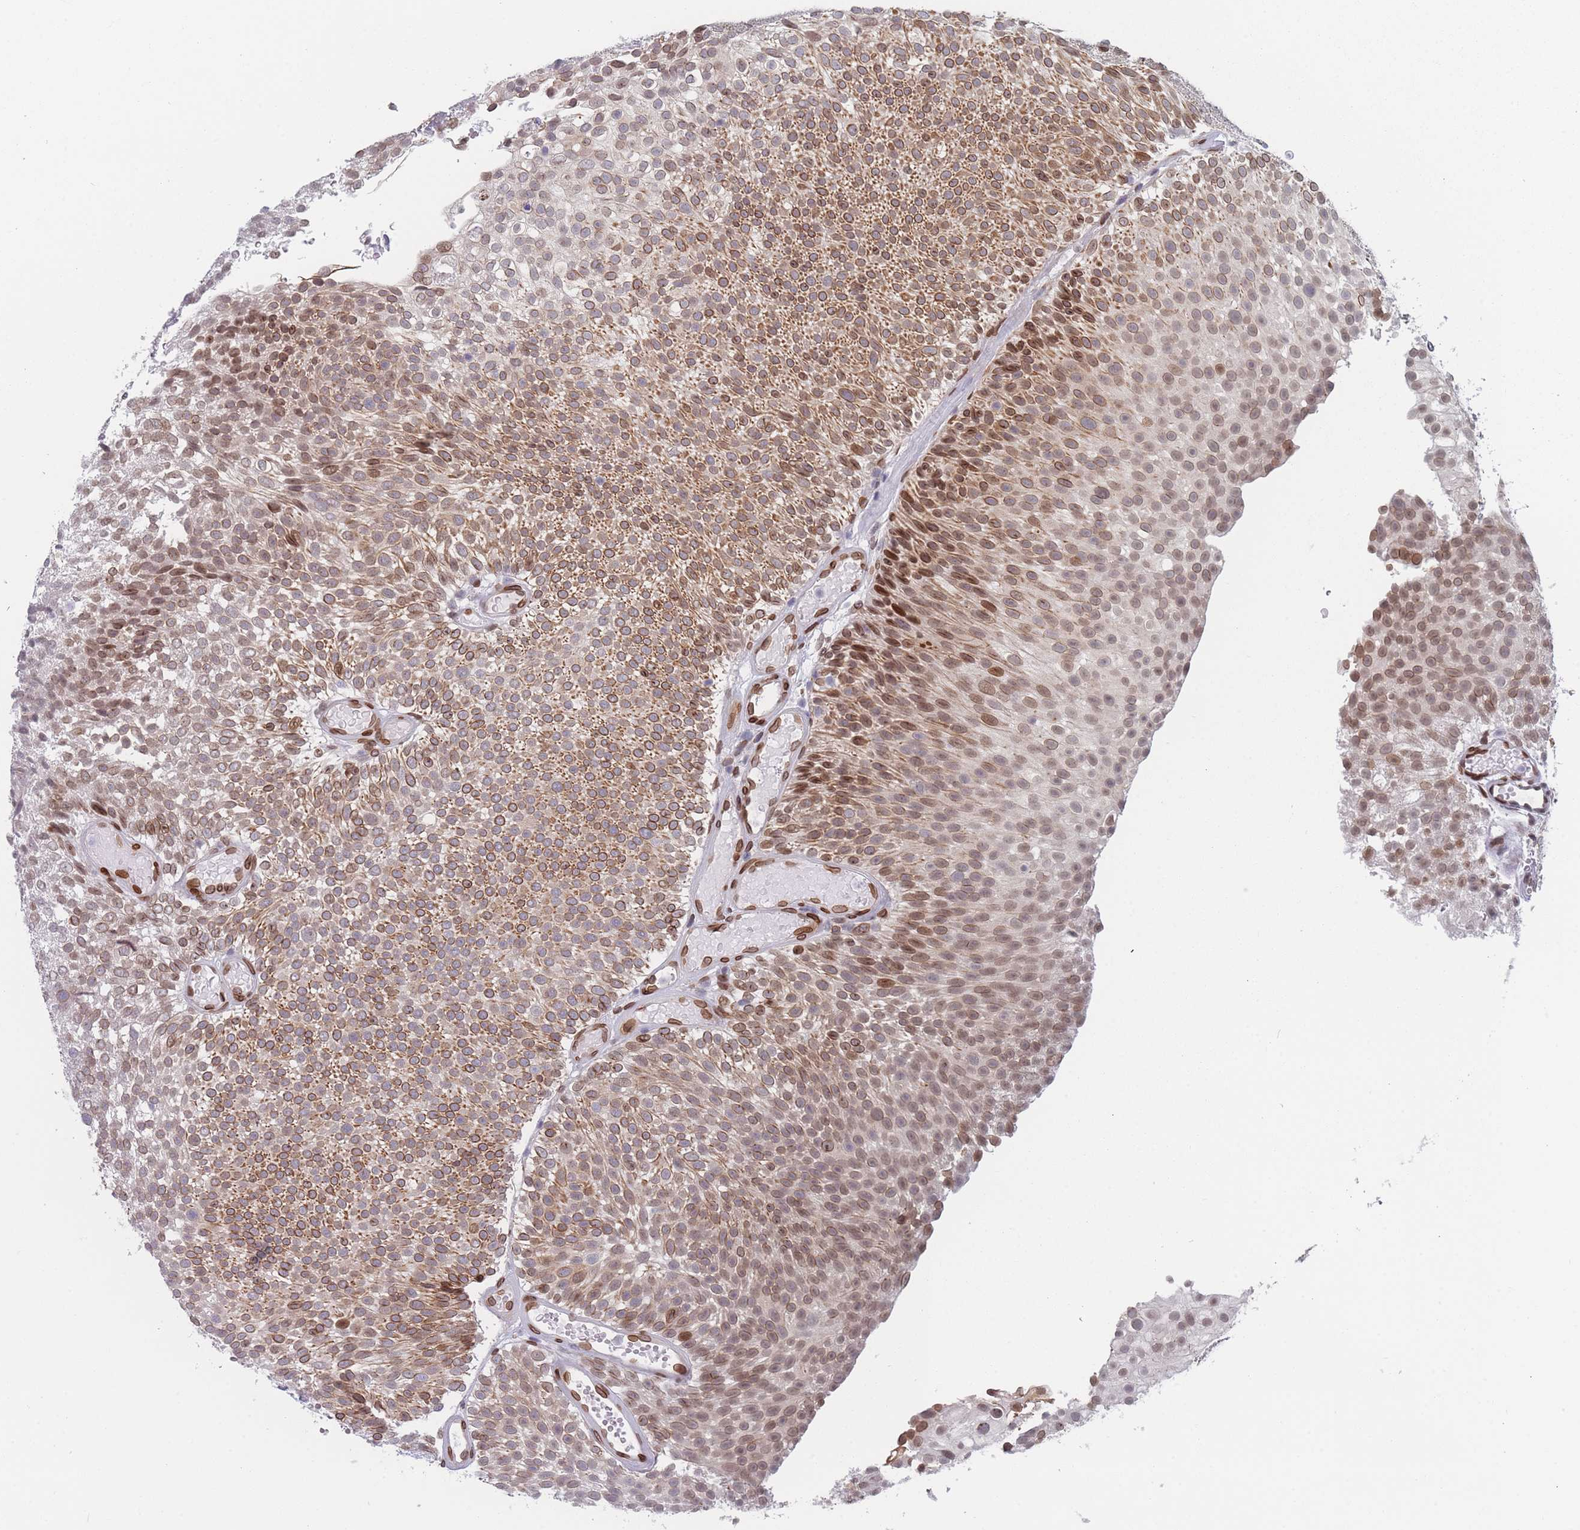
{"staining": {"intensity": "moderate", "quantity": ">75%", "location": "cytoplasmic/membranous,nuclear"}, "tissue": "urothelial cancer", "cell_type": "Tumor cells", "image_type": "cancer", "snomed": [{"axis": "morphology", "description": "Urothelial carcinoma, Low grade"}, {"axis": "topography", "description": "Urinary bladder"}], "caption": "DAB immunohistochemical staining of human urothelial cancer displays moderate cytoplasmic/membranous and nuclear protein positivity in about >75% of tumor cells. The staining was performed using DAB, with brown indicating positive protein expression. Nuclei are stained blue with hematoxylin.", "gene": "ZBTB1", "patient": {"sex": "male", "age": 78}}